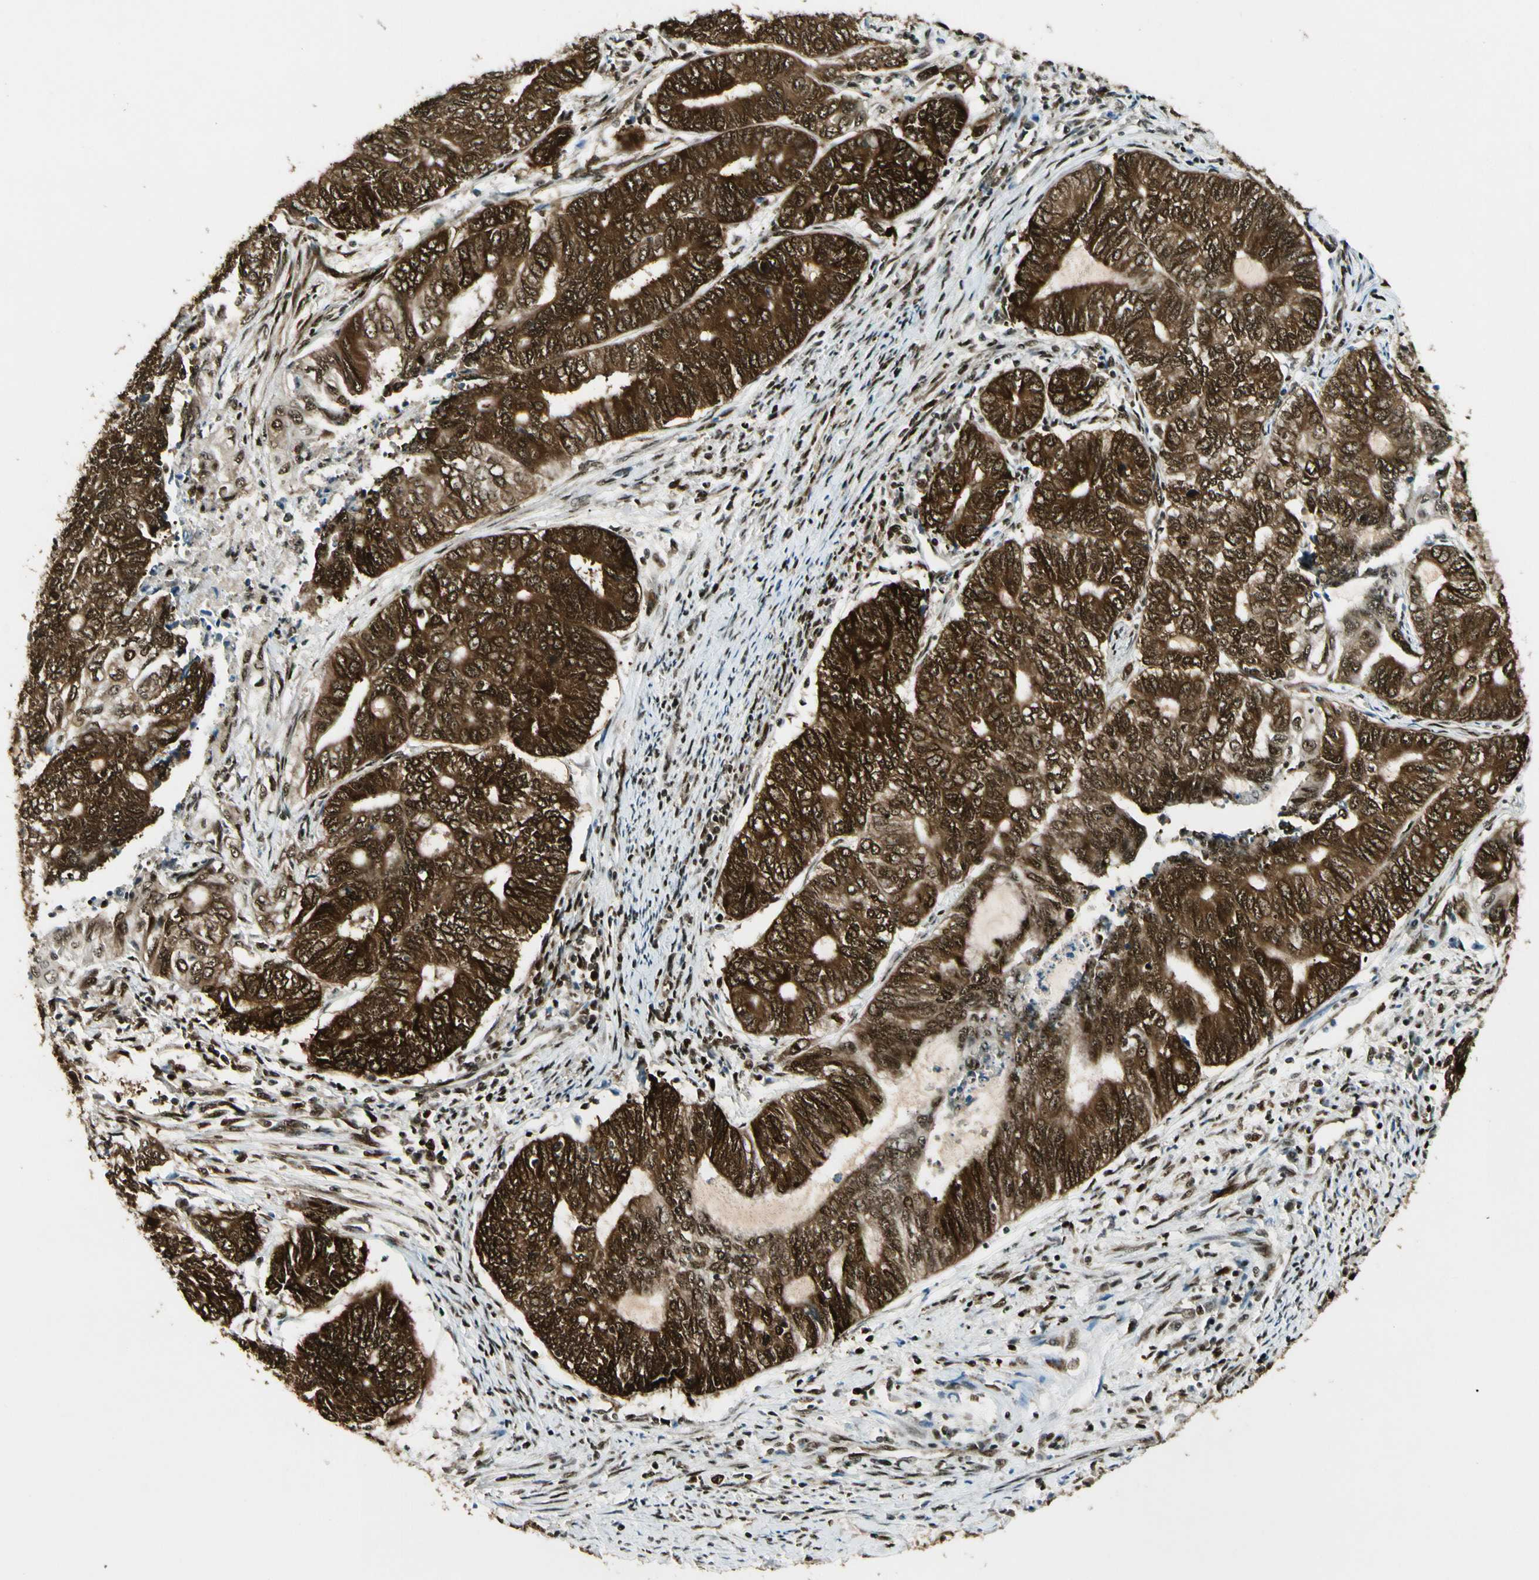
{"staining": {"intensity": "strong", "quantity": ">75%", "location": "cytoplasmic/membranous,nuclear"}, "tissue": "endometrial cancer", "cell_type": "Tumor cells", "image_type": "cancer", "snomed": [{"axis": "morphology", "description": "Adenocarcinoma, NOS"}, {"axis": "topography", "description": "Uterus"}, {"axis": "topography", "description": "Endometrium"}], "caption": "Brown immunohistochemical staining in human adenocarcinoma (endometrial) displays strong cytoplasmic/membranous and nuclear positivity in about >75% of tumor cells.", "gene": "FUS", "patient": {"sex": "female", "age": 70}}